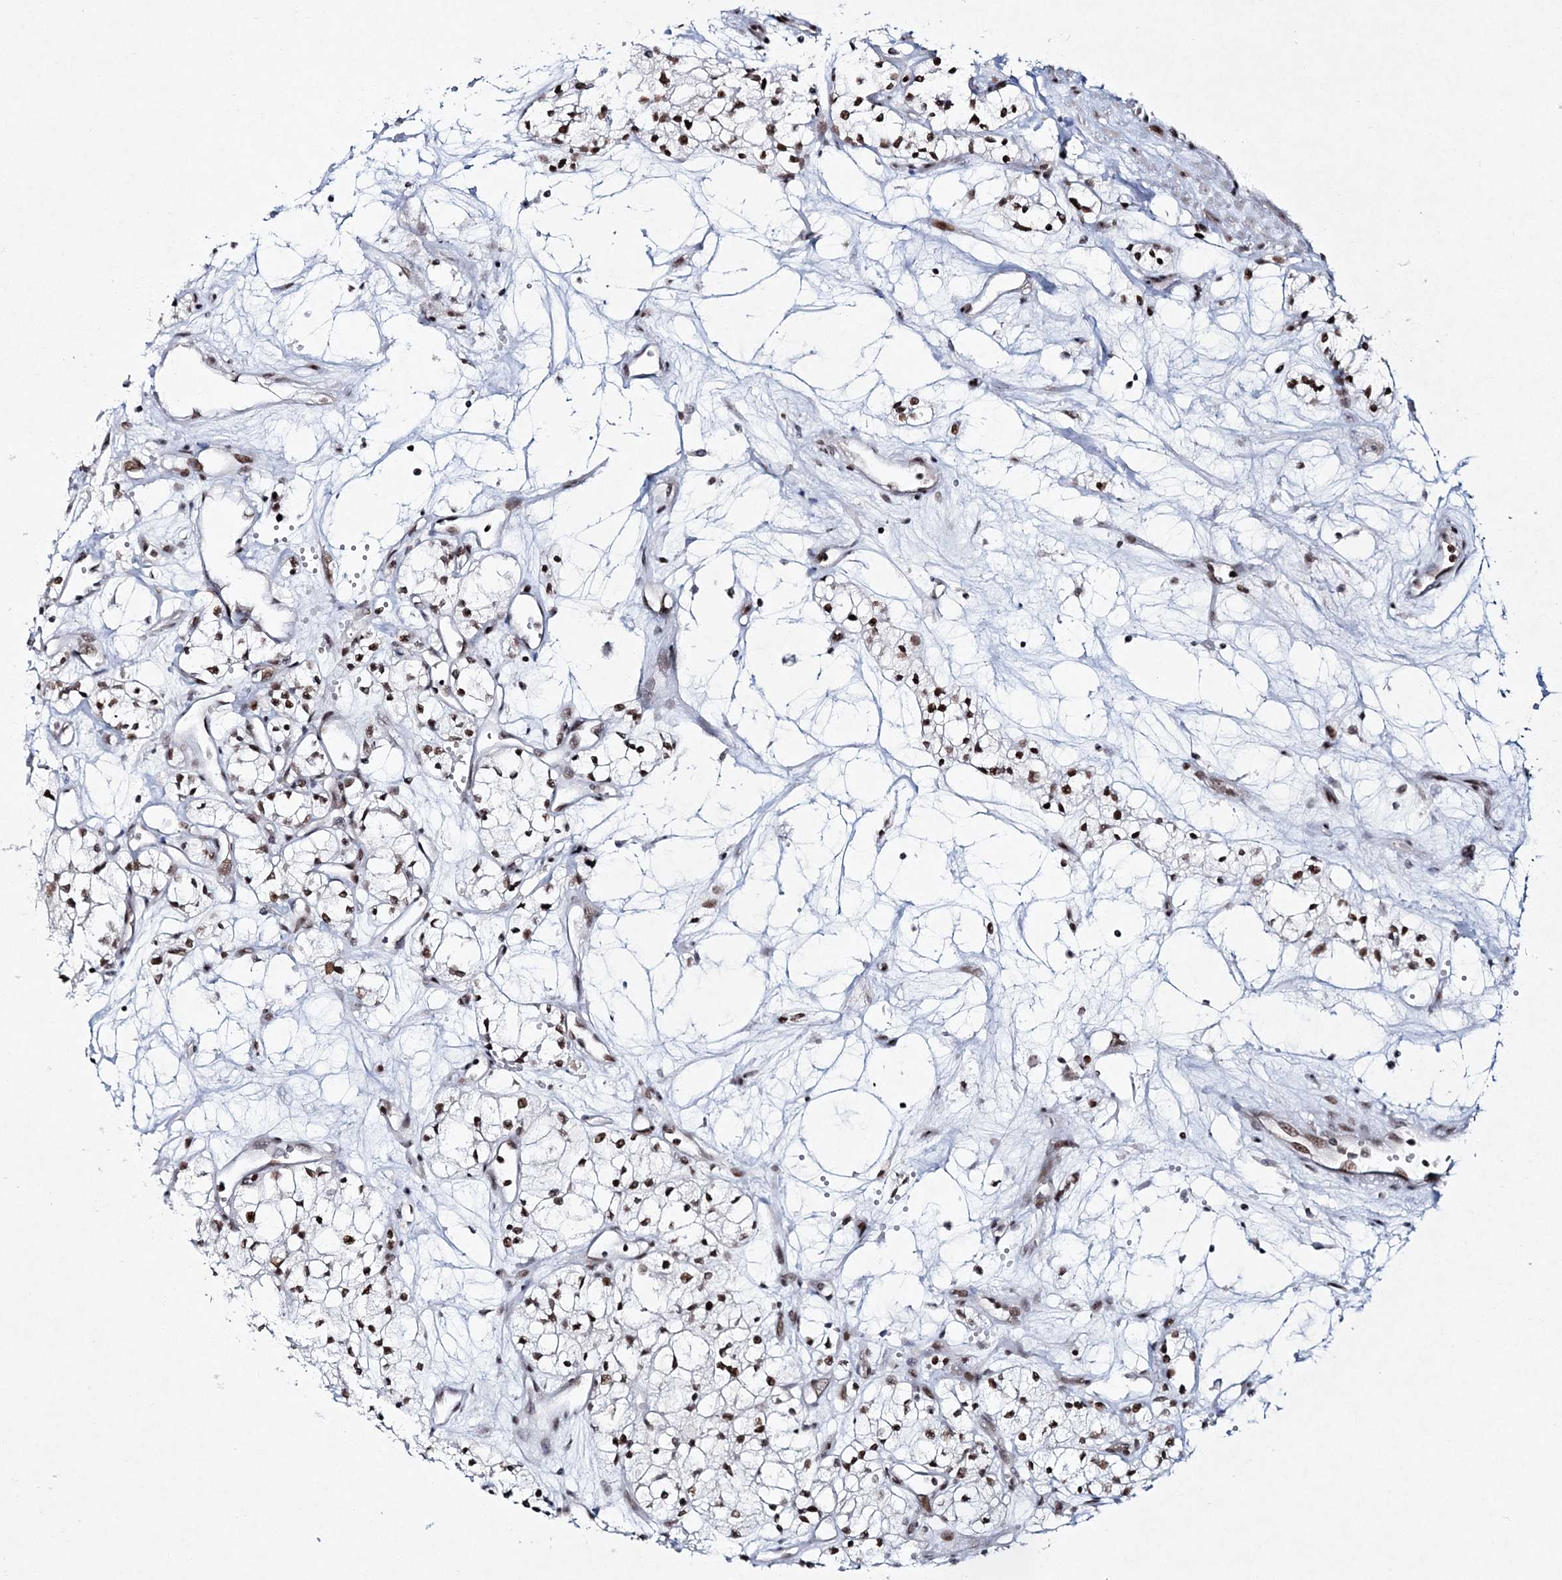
{"staining": {"intensity": "moderate", "quantity": ">75%", "location": "nuclear"}, "tissue": "renal cancer", "cell_type": "Tumor cells", "image_type": "cancer", "snomed": [{"axis": "morphology", "description": "Adenocarcinoma, NOS"}, {"axis": "topography", "description": "Kidney"}], "caption": "The micrograph demonstrates immunohistochemical staining of renal cancer (adenocarcinoma). There is moderate nuclear staining is seen in approximately >75% of tumor cells. The staining is performed using DAB (3,3'-diaminobenzidine) brown chromogen to label protein expression. The nuclei are counter-stained blue using hematoxylin.", "gene": "LRRFIP2", "patient": {"sex": "male", "age": 59}}